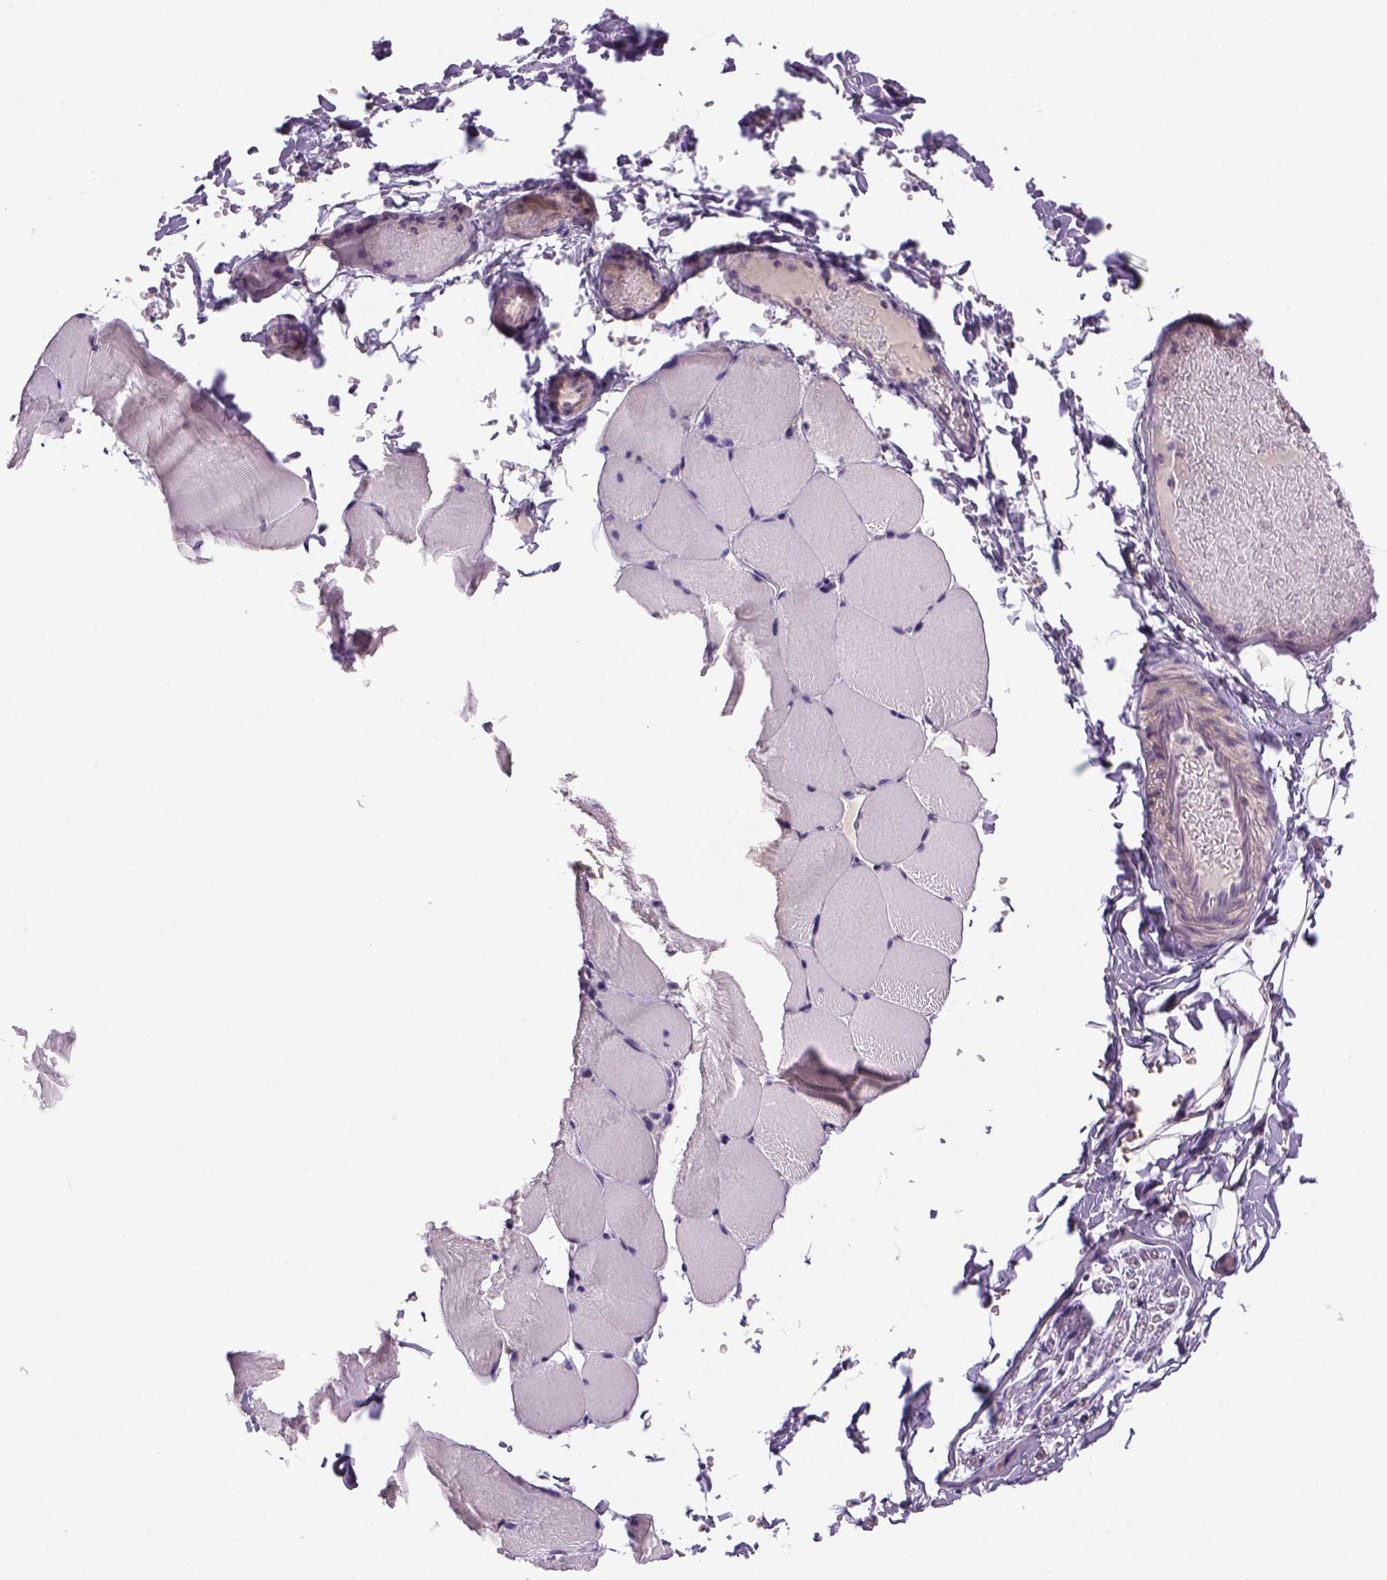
{"staining": {"intensity": "negative", "quantity": "none", "location": "none"}, "tissue": "skeletal muscle", "cell_type": "Myocytes", "image_type": "normal", "snomed": [{"axis": "morphology", "description": "Normal tissue, NOS"}, {"axis": "topography", "description": "Skeletal muscle"}], "caption": "IHC micrograph of normal human skeletal muscle stained for a protein (brown), which reveals no positivity in myocytes.", "gene": "PRRT1", "patient": {"sex": "female", "age": 37}}